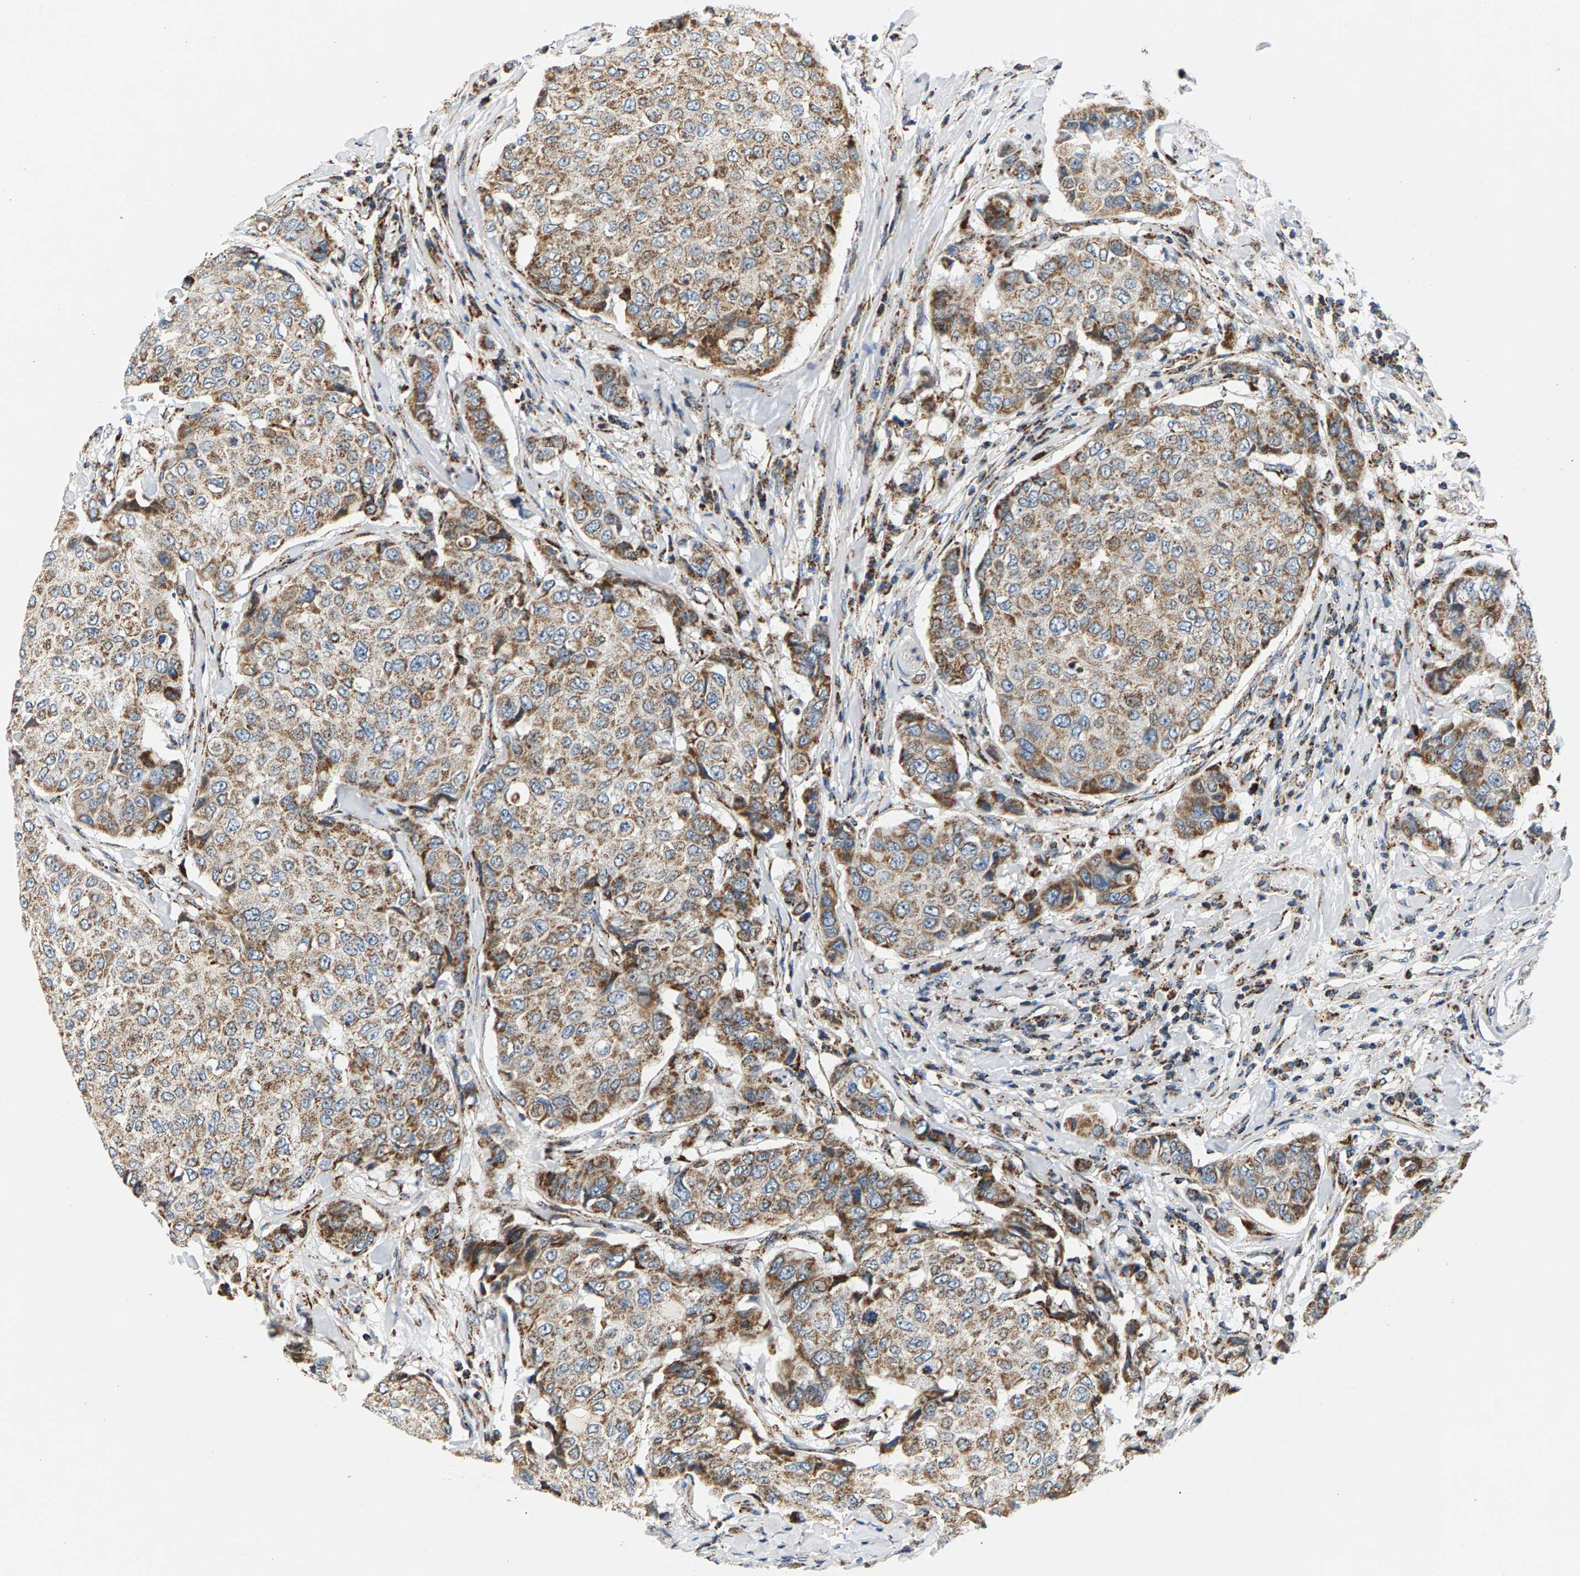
{"staining": {"intensity": "moderate", "quantity": ">75%", "location": "cytoplasmic/membranous"}, "tissue": "breast cancer", "cell_type": "Tumor cells", "image_type": "cancer", "snomed": [{"axis": "morphology", "description": "Duct carcinoma"}, {"axis": "topography", "description": "Breast"}], "caption": "Breast cancer (infiltrating ductal carcinoma) stained for a protein reveals moderate cytoplasmic/membranous positivity in tumor cells.", "gene": "PDE1A", "patient": {"sex": "female", "age": 27}}